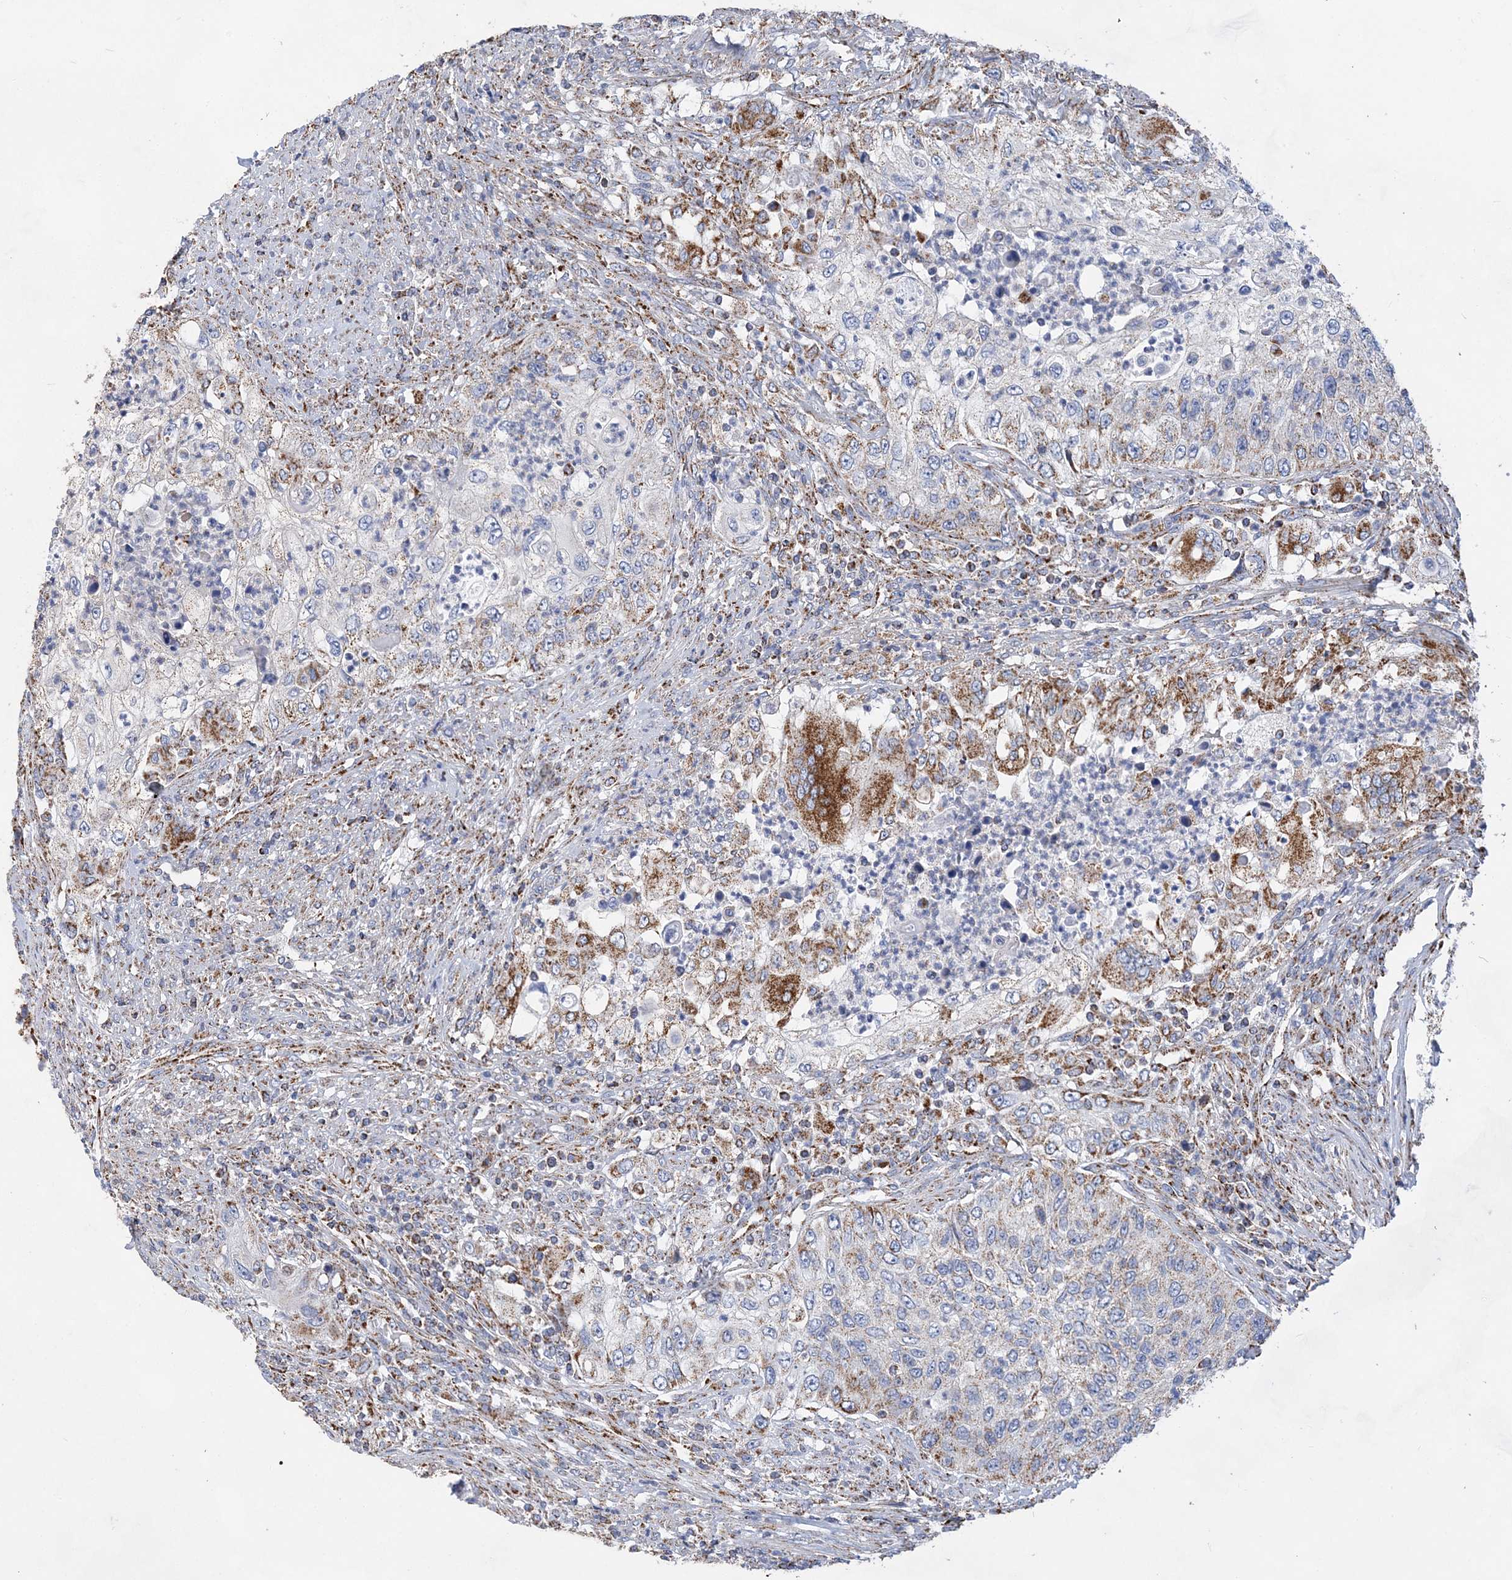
{"staining": {"intensity": "moderate", "quantity": "25%-75%", "location": "cytoplasmic/membranous"}, "tissue": "urothelial cancer", "cell_type": "Tumor cells", "image_type": "cancer", "snomed": [{"axis": "morphology", "description": "Urothelial carcinoma, High grade"}, {"axis": "topography", "description": "Urinary bladder"}], "caption": "Brown immunohistochemical staining in urothelial cancer reveals moderate cytoplasmic/membranous staining in about 25%-75% of tumor cells. (DAB = brown stain, brightfield microscopy at high magnification).", "gene": "ACOT9", "patient": {"sex": "female", "age": 60}}